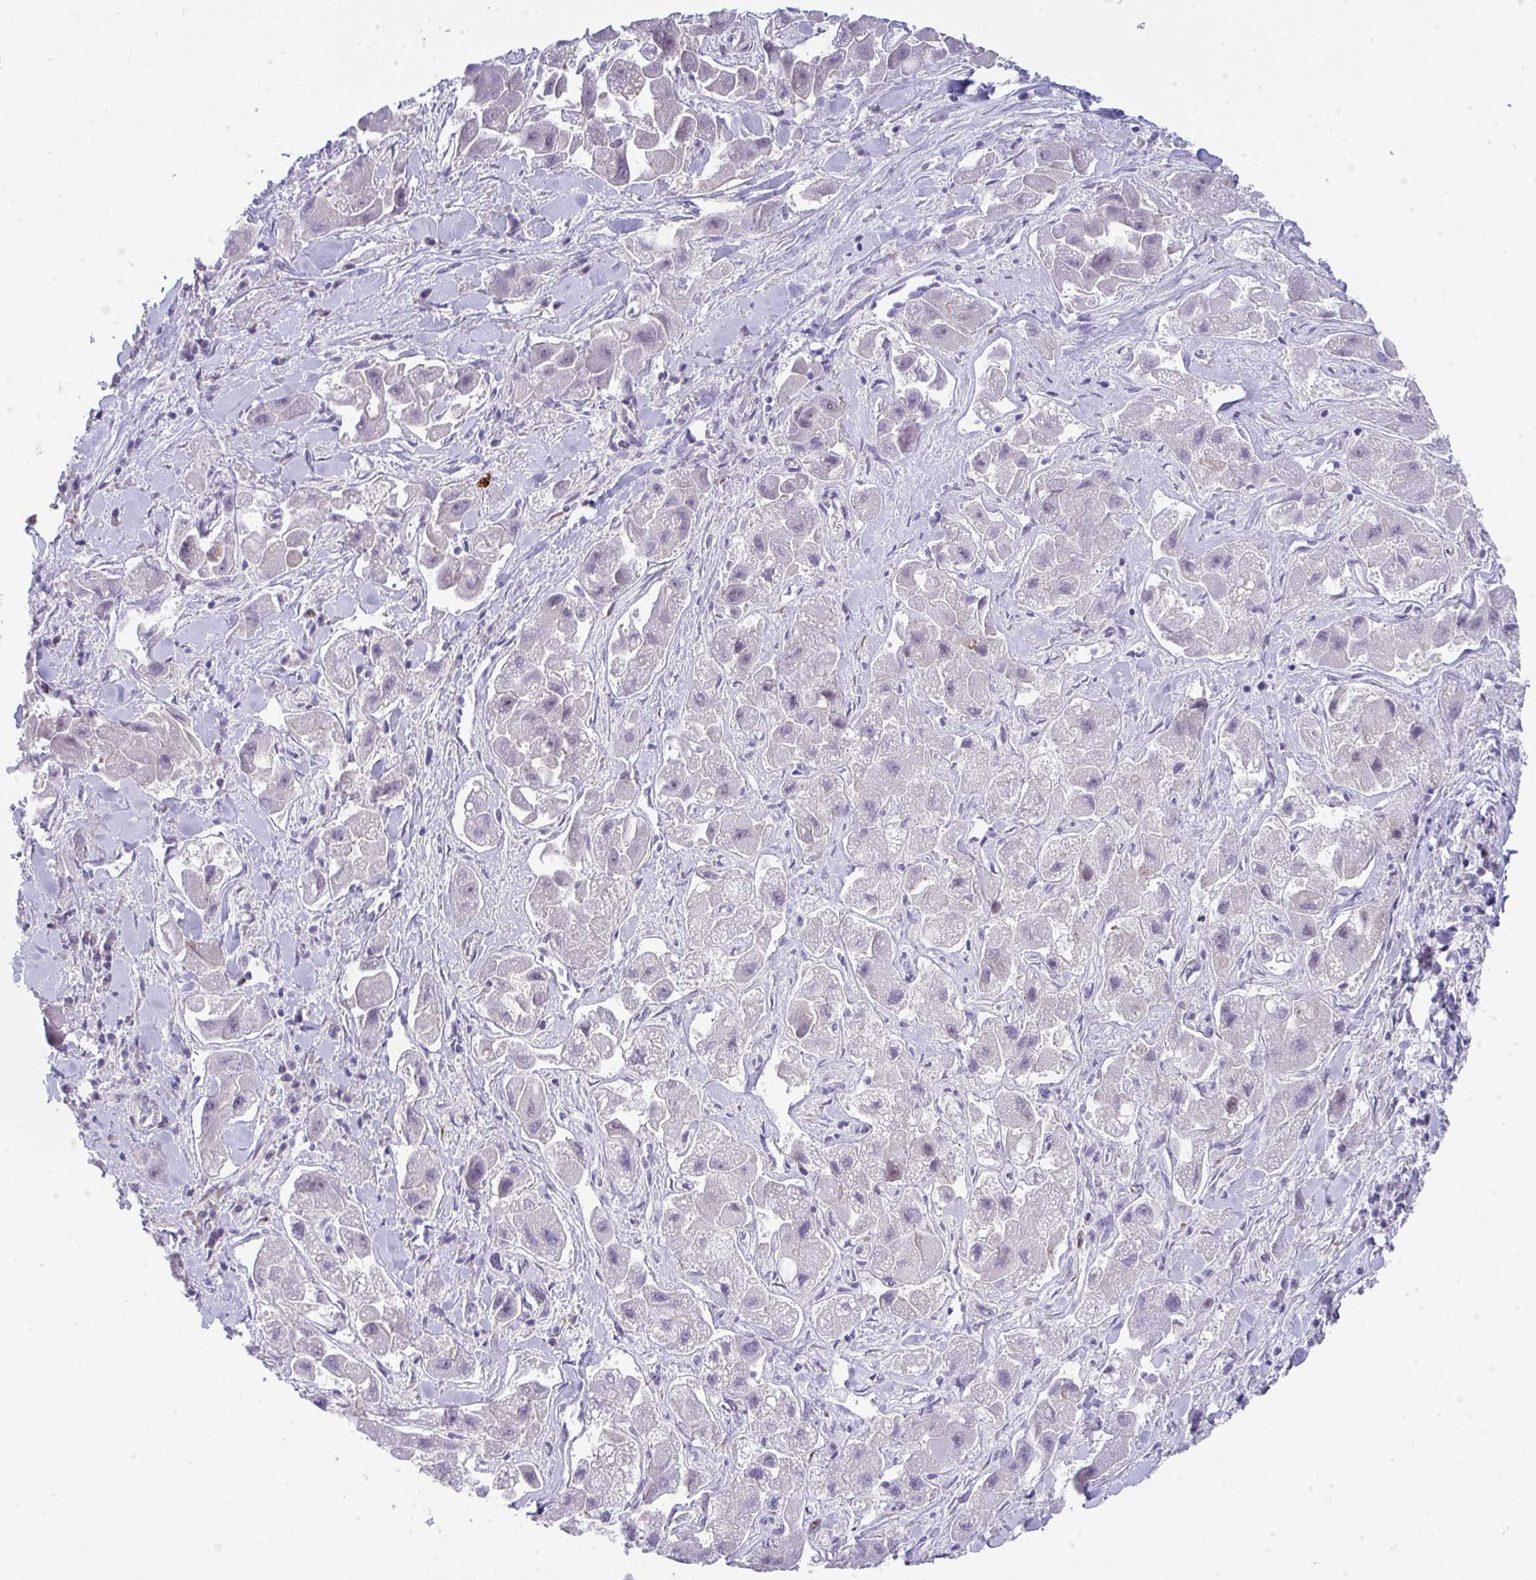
{"staining": {"intensity": "negative", "quantity": "none", "location": "none"}, "tissue": "liver cancer", "cell_type": "Tumor cells", "image_type": "cancer", "snomed": [{"axis": "morphology", "description": "Carcinoma, Hepatocellular, NOS"}, {"axis": "topography", "description": "Liver"}], "caption": "A photomicrograph of human liver cancer is negative for staining in tumor cells.", "gene": "GALNT16", "patient": {"sex": "male", "age": 24}}